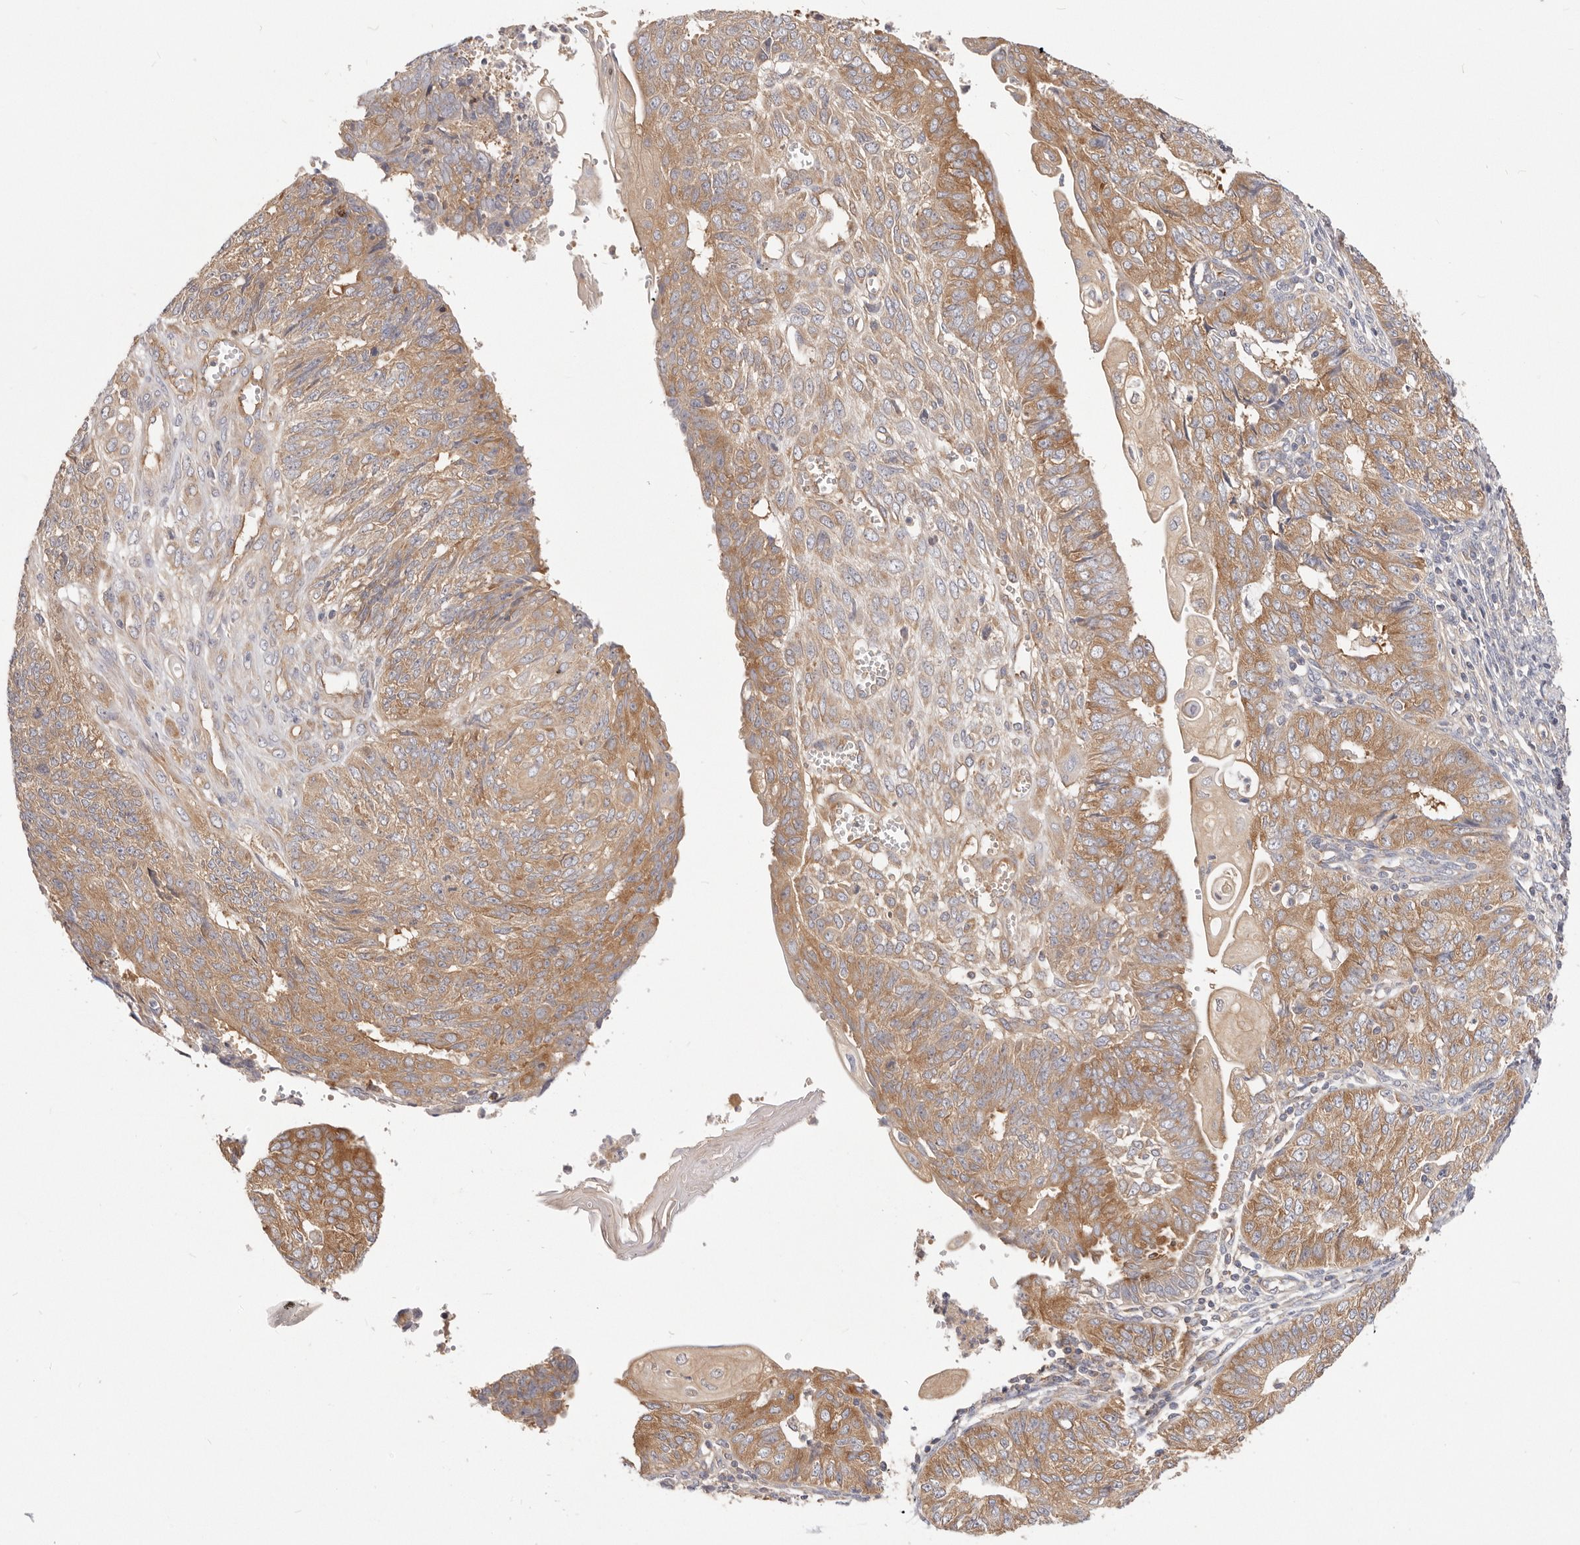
{"staining": {"intensity": "moderate", "quantity": ">75%", "location": "cytoplasmic/membranous"}, "tissue": "endometrial cancer", "cell_type": "Tumor cells", "image_type": "cancer", "snomed": [{"axis": "morphology", "description": "Adenocarcinoma, NOS"}, {"axis": "topography", "description": "Endometrium"}], "caption": "The image demonstrates a brown stain indicating the presence of a protein in the cytoplasmic/membranous of tumor cells in endometrial cancer (adenocarcinoma).", "gene": "KCMF1", "patient": {"sex": "female", "age": 32}}